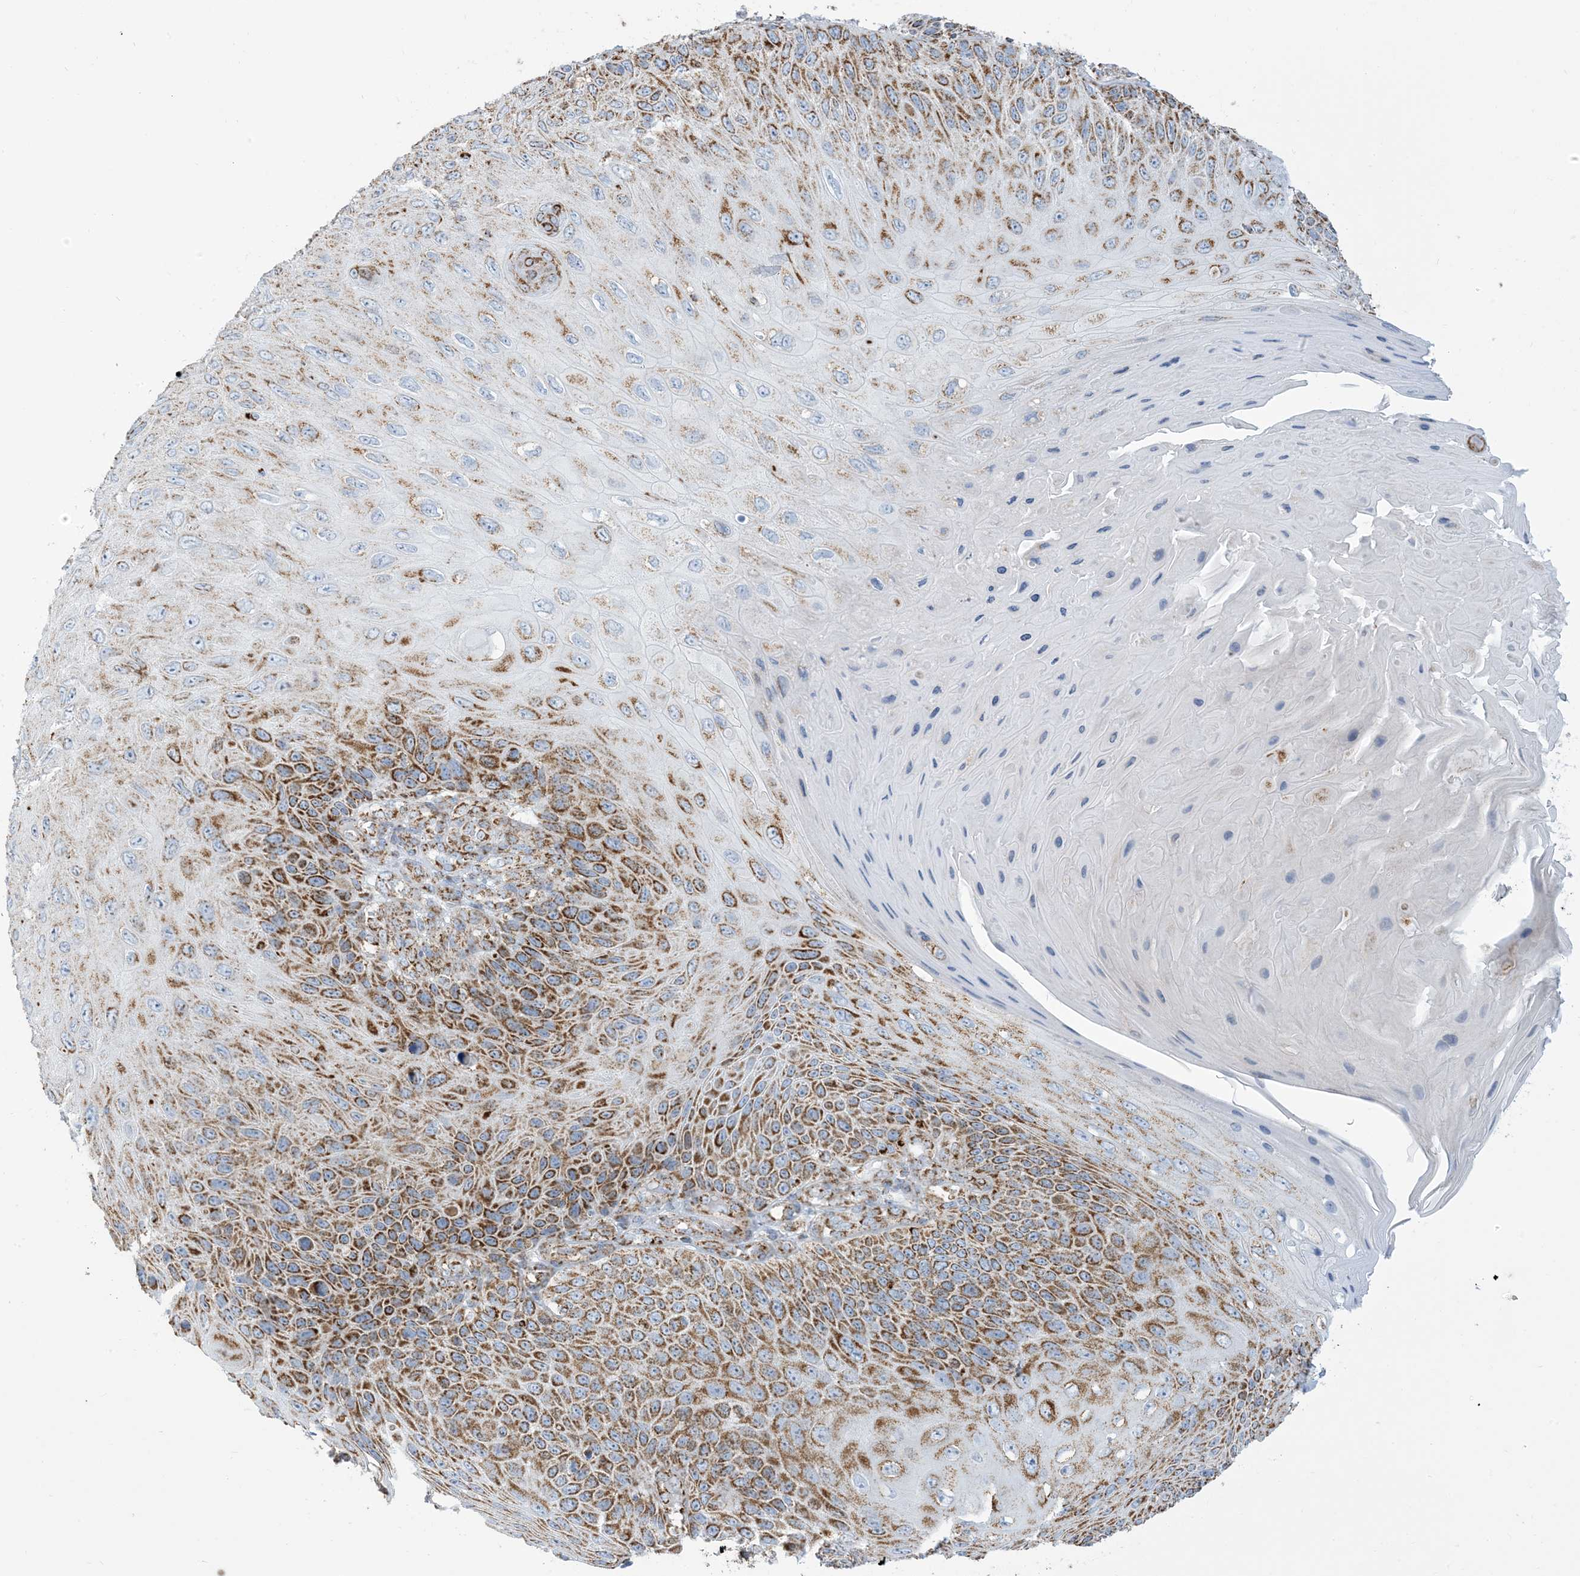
{"staining": {"intensity": "moderate", "quantity": ">75%", "location": "cytoplasmic/membranous"}, "tissue": "skin cancer", "cell_type": "Tumor cells", "image_type": "cancer", "snomed": [{"axis": "morphology", "description": "Squamous cell carcinoma, NOS"}, {"axis": "topography", "description": "Skin"}], "caption": "A brown stain labels moderate cytoplasmic/membranous positivity of a protein in human skin squamous cell carcinoma tumor cells.", "gene": "SAMM50", "patient": {"sex": "female", "age": 88}}